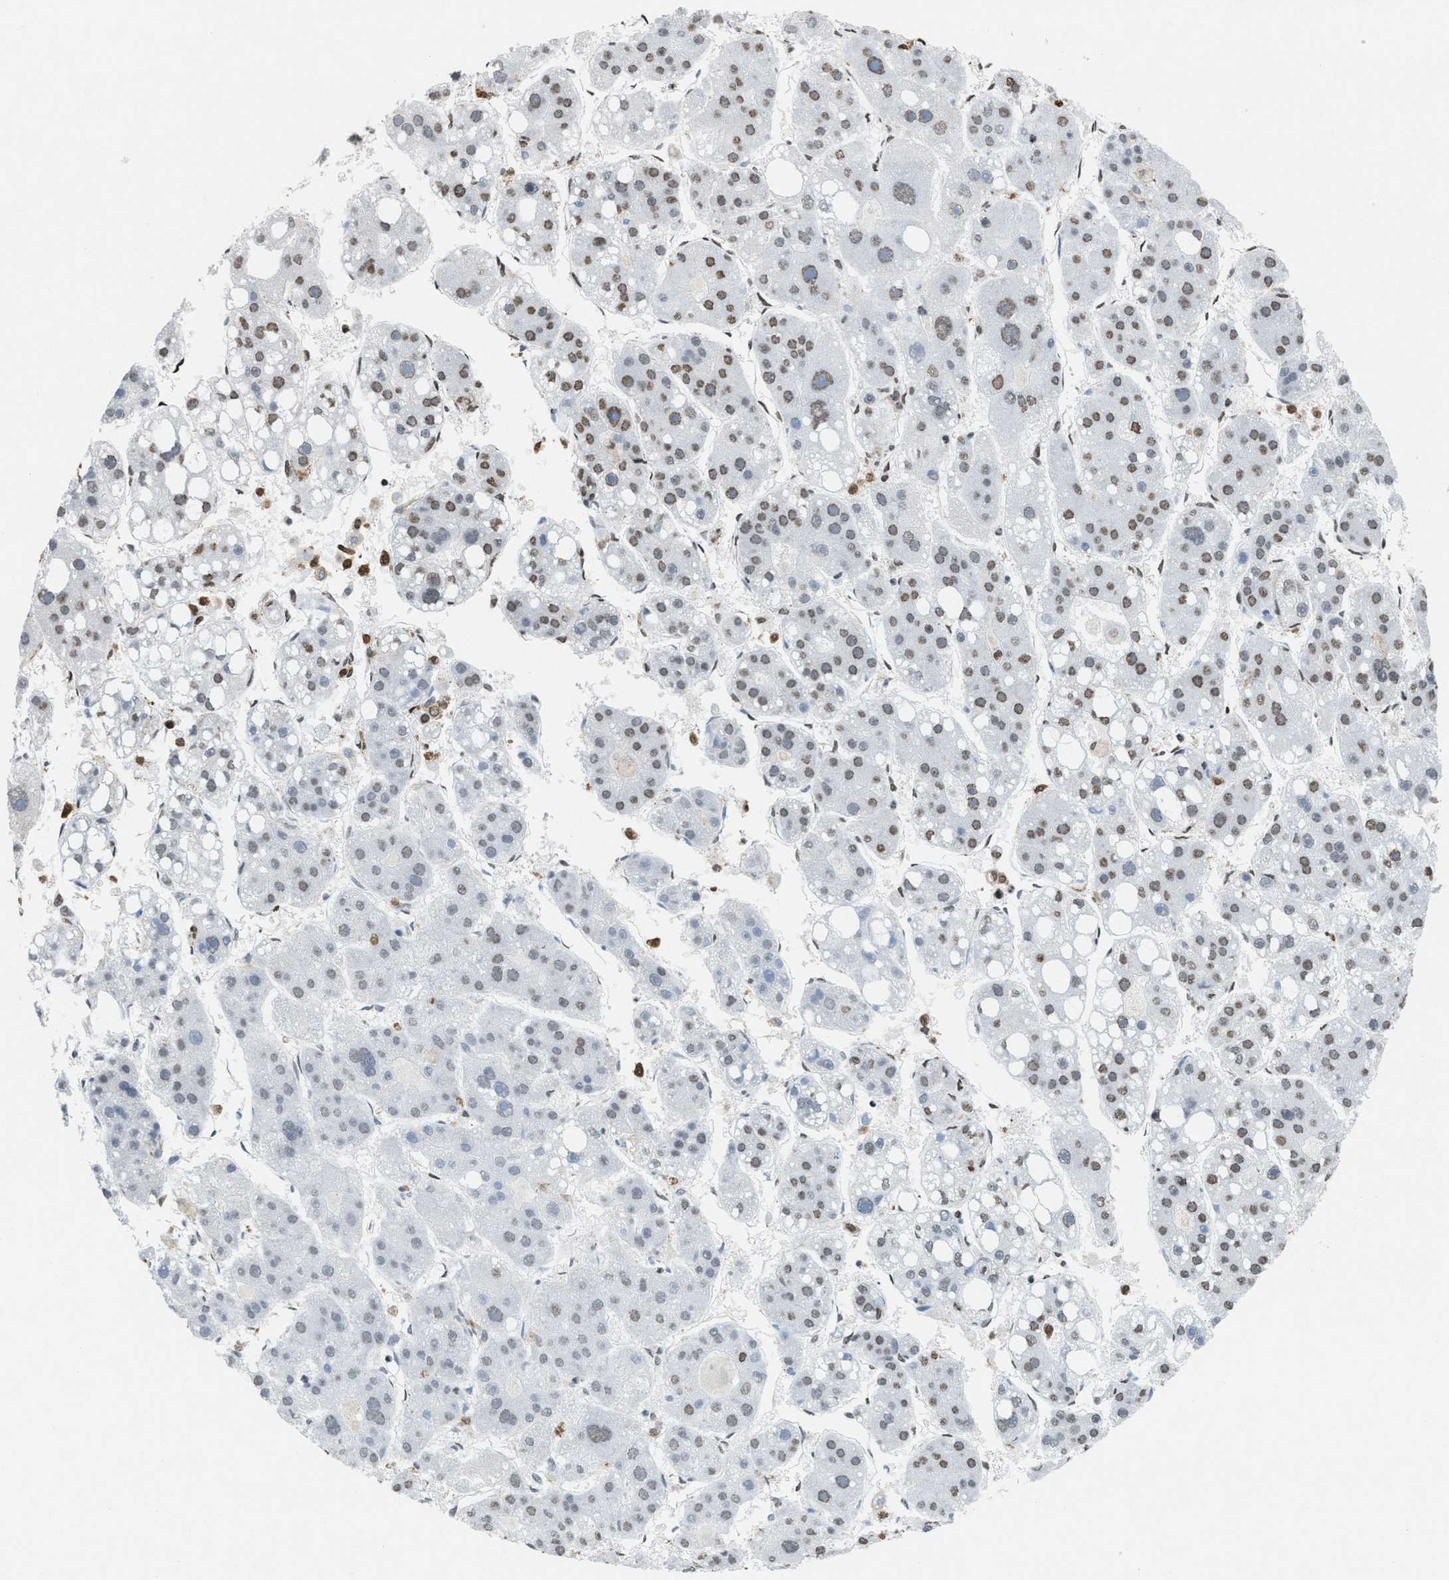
{"staining": {"intensity": "moderate", "quantity": "25%-75%", "location": "nuclear"}, "tissue": "liver cancer", "cell_type": "Tumor cells", "image_type": "cancer", "snomed": [{"axis": "morphology", "description": "Carcinoma, Hepatocellular, NOS"}, {"axis": "topography", "description": "Liver"}], "caption": "This is a micrograph of immunohistochemistry staining of liver cancer (hepatocellular carcinoma), which shows moderate positivity in the nuclear of tumor cells.", "gene": "NUP88", "patient": {"sex": "female", "age": 61}}